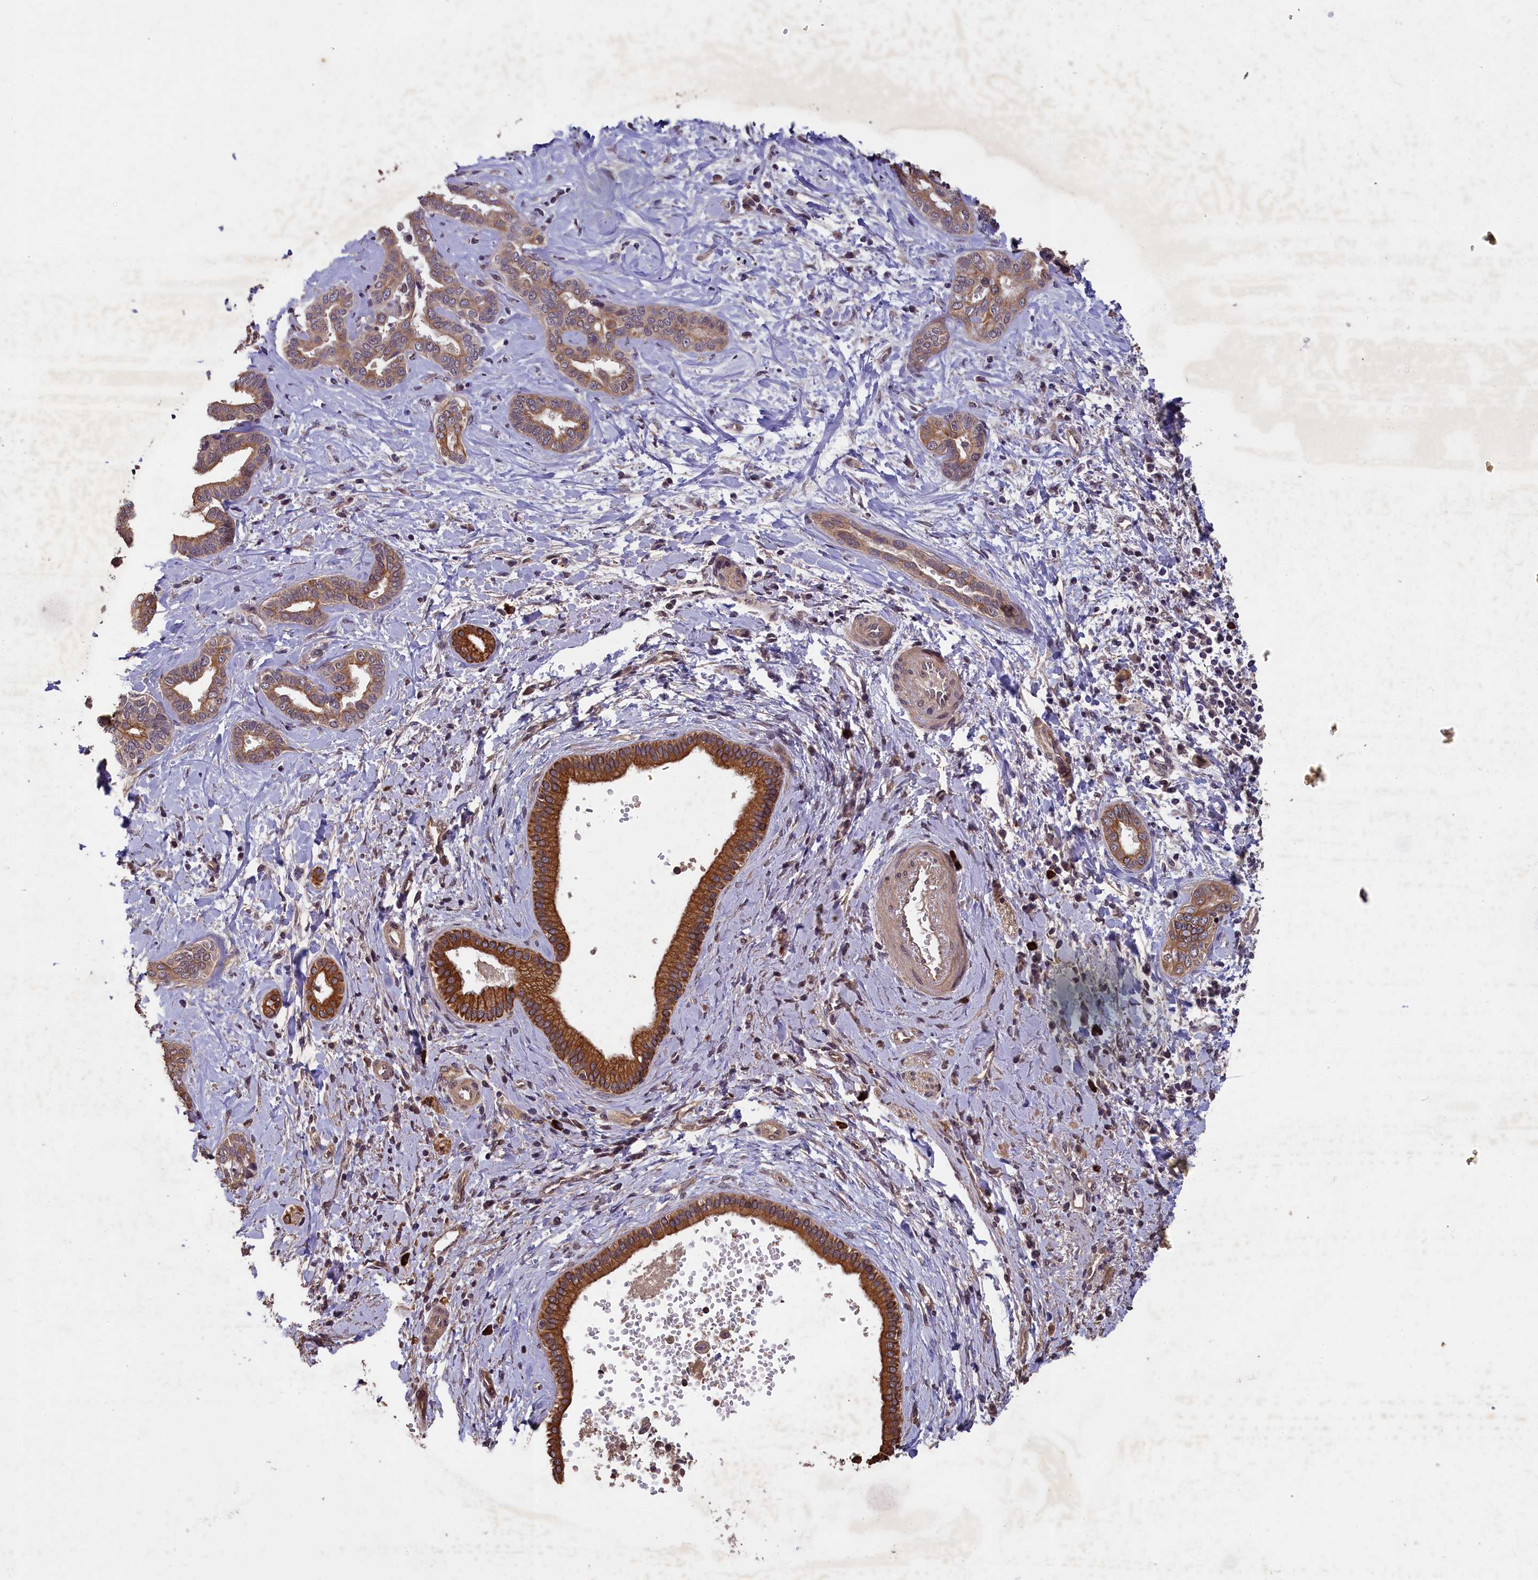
{"staining": {"intensity": "weak", "quantity": ">75%", "location": "cytoplasmic/membranous"}, "tissue": "liver cancer", "cell_type": "Tumor cells", "image_type": "cancer", "snomed": [{"axis": "morphology", "description": "Cholangiocarcinoma"}, {"axis": "topography", "description": "Liver"}], "caption": "Immunohistochemical staining of human liver cancer (cholangiocarcinoma) displays low levels of weak cytoplasmic/membranous expression in approximately >75% of tumor cells.", "gene": "CHD9", "patient": {"sex": "female", "age": 77}}